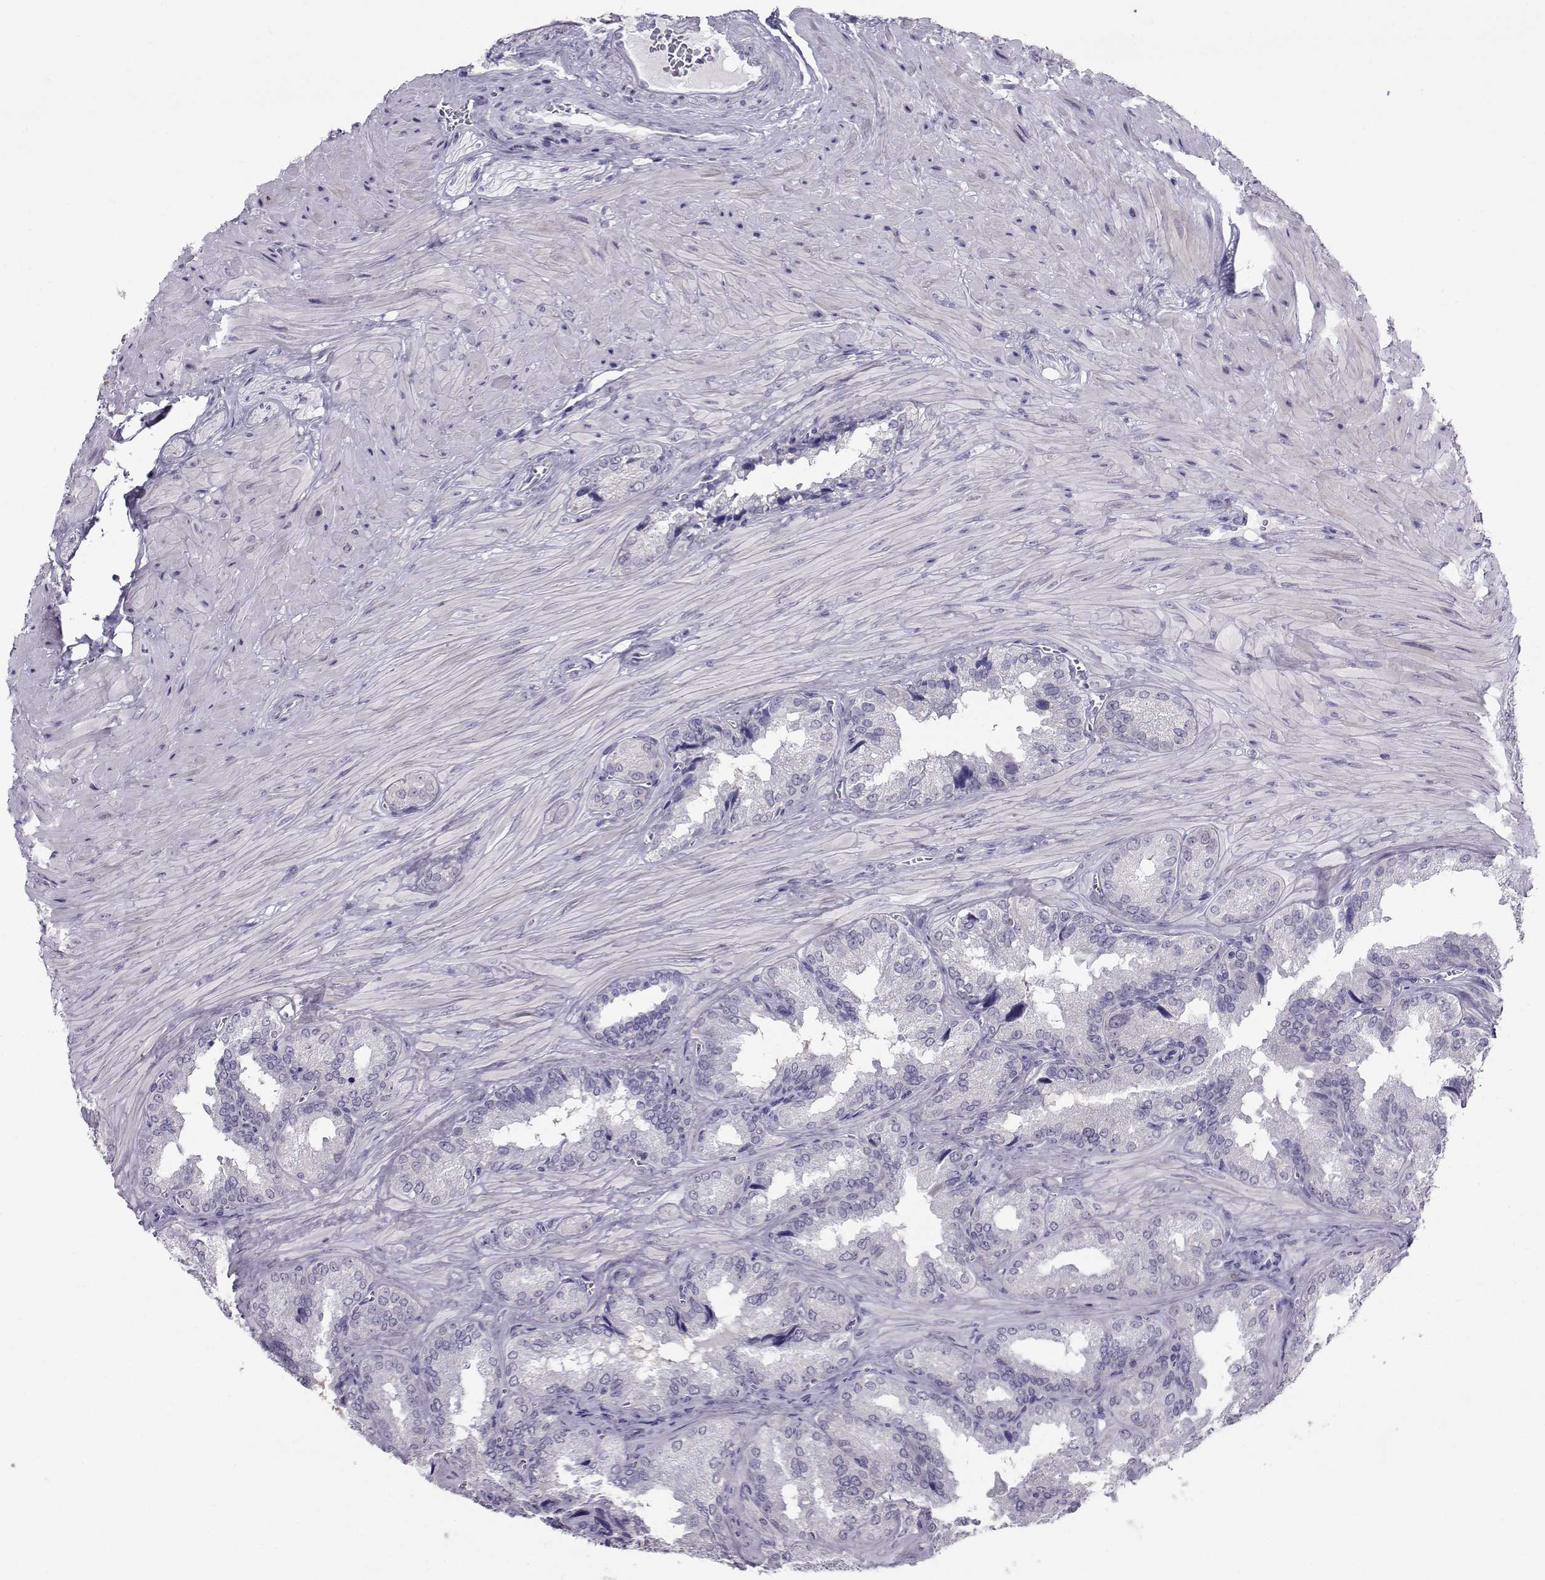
{"staining": {"intensity": "negative", "quantity": "none", "location": "none"}, "tissue": "seminal vesicle", "cell_type": "Glandular cells", "image_type": "normal", "snomed": [{"axis": "morphology", "description": "Normal tissue, NOS"}, {"axis": "topography", "description": "Seminal veicle"}], "caption": "An image of seminal vesicle stained for a protein displays no brown staining in glandular cells. (DAB IHC visualized using brightfield microscopy, high magnification).", "gene": "PGK1", "patient": {"sex": "male", "age": 37}}